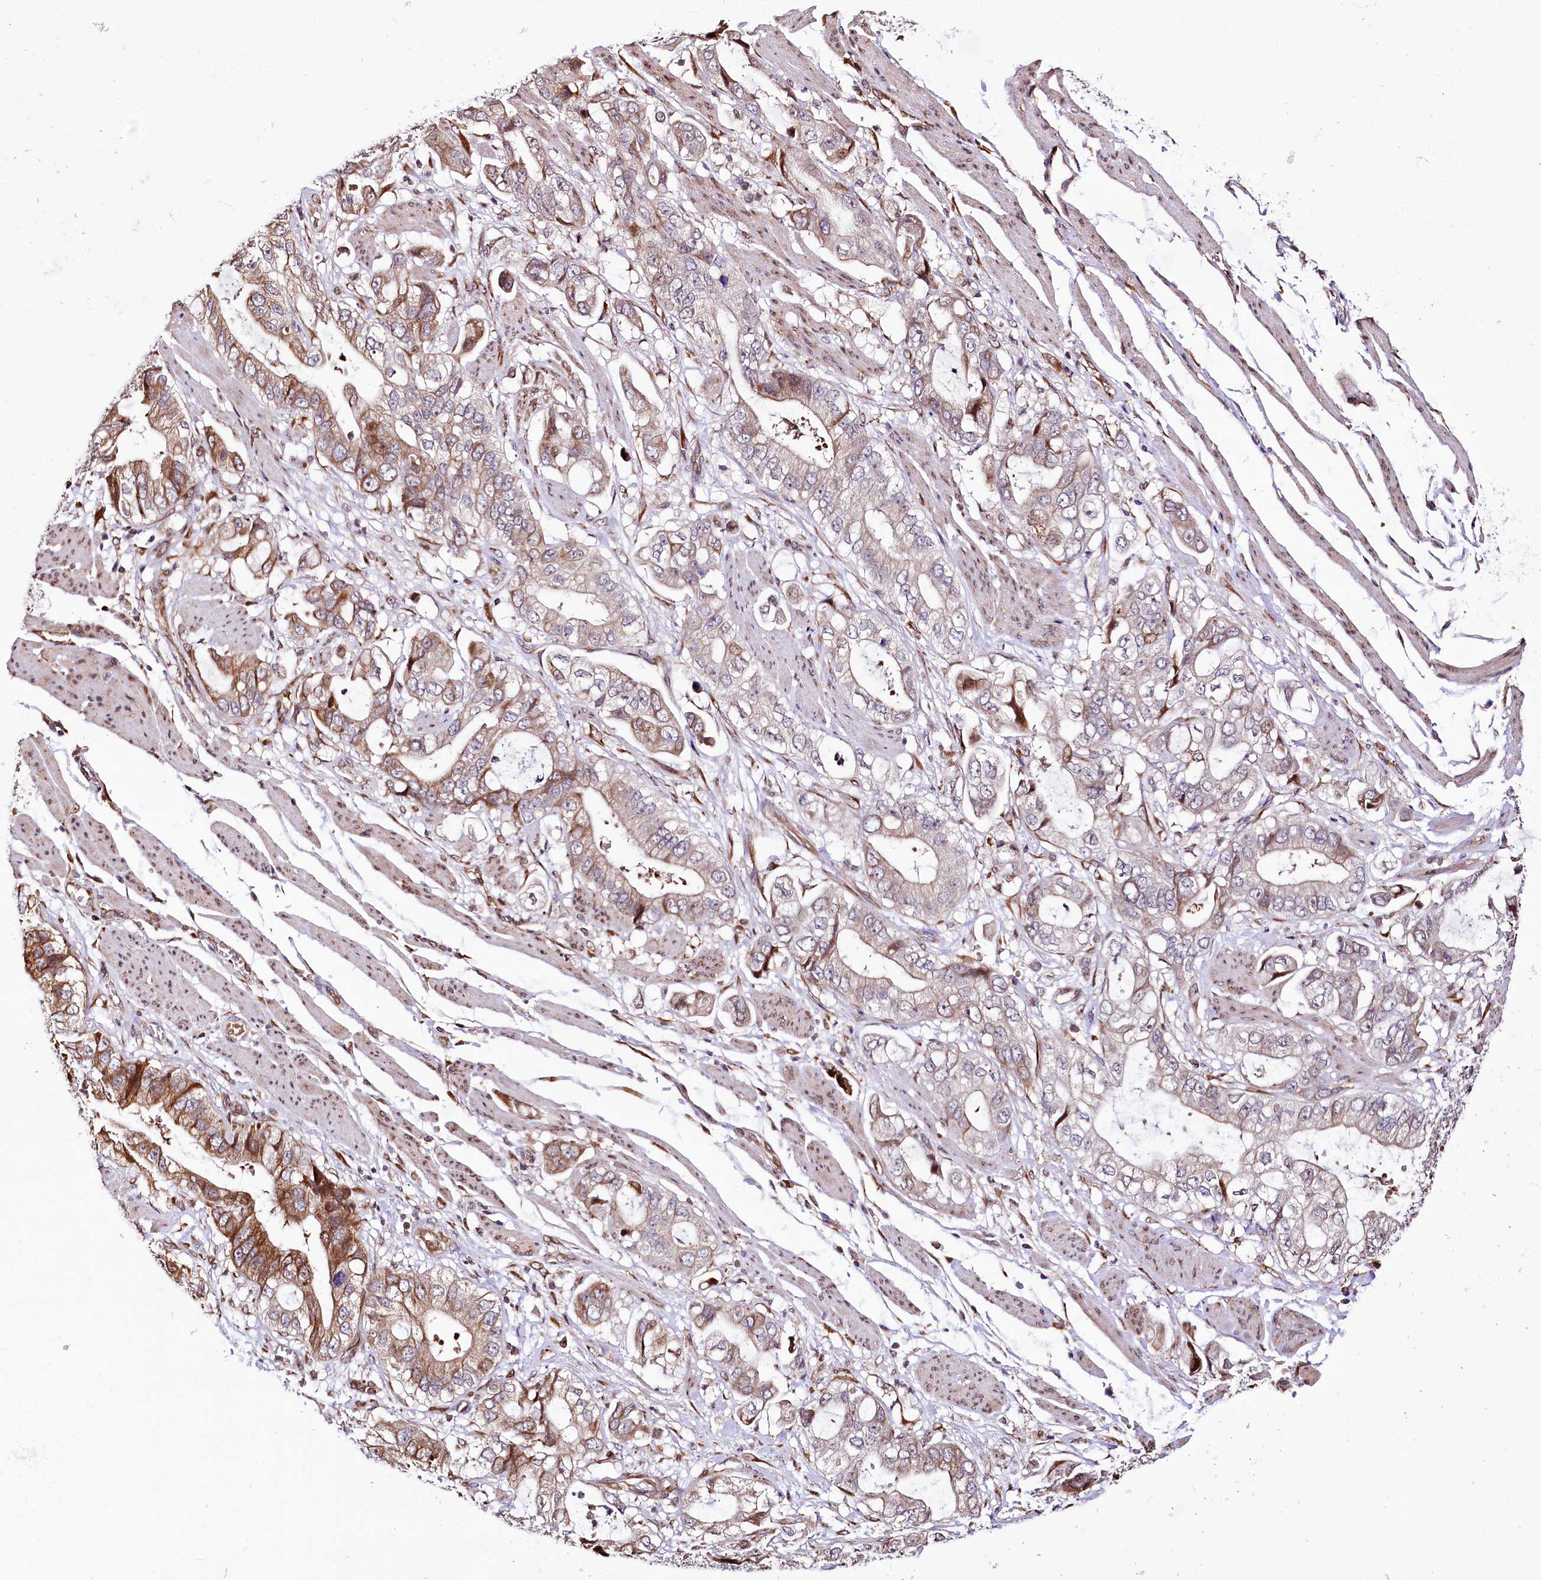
{"staining": {"intensity": "moderate", "quantity": "<25%", "location": "cytoplasmic/membranous"}, "tissue": "stomach cancer", "cell_type": "Tumor cells", "image_type": "cancer", "snomed": [{"axis": "morphology", "description": "Adenocarcinoma, NOS"}, {"axis": "topography", "description": "Stomach"}], "caption": "Immunohistochemical staining of adenocarcinoma (stomach) reveals moderate cytoplasmic/membranous protein expression in about <25% of tumor cells.", "gene": "CUTC", "patient": {"sex": "male", "age": 62}}